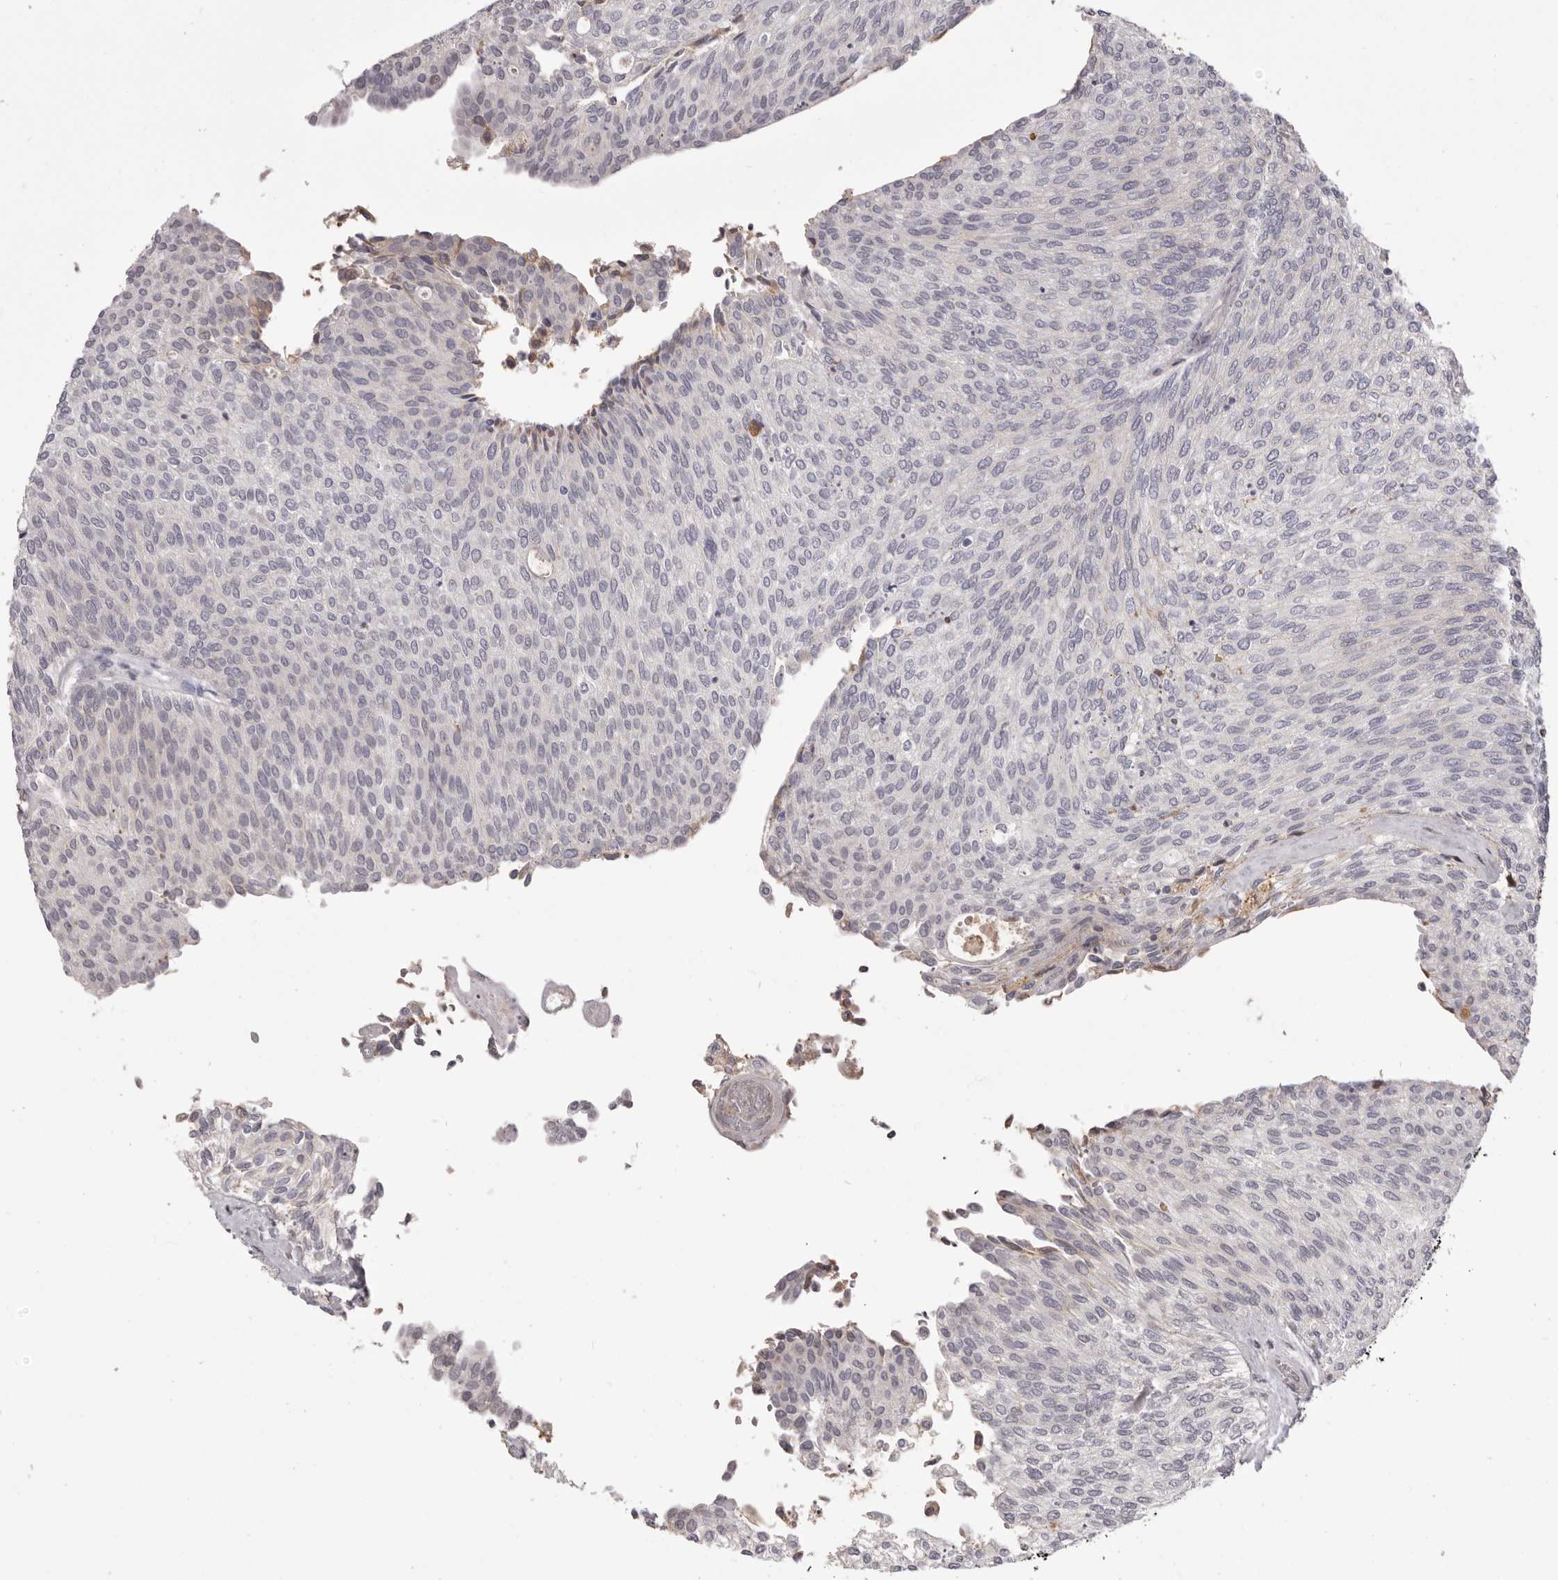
{"staining": {"intensity": "negative", "quantity": "none", "location": "none"}, "tissue": "urothelial cancer", "cell_type": "Tumor cells", "image_type": "cancer", "snomed": [{"axis": "morphology", "description": "Urothelial carcinoma, Low grade"}, {"axis": "topography", "description": "Urinary bladder"}], "caption": "Protein analysis of low-grade urothelial carcinoma demonstrates no significant expression in tumor cells. Nuclei are stained in blue.", "gene": "OTUD3", "patient": {"sex": "female", "age": 79}}